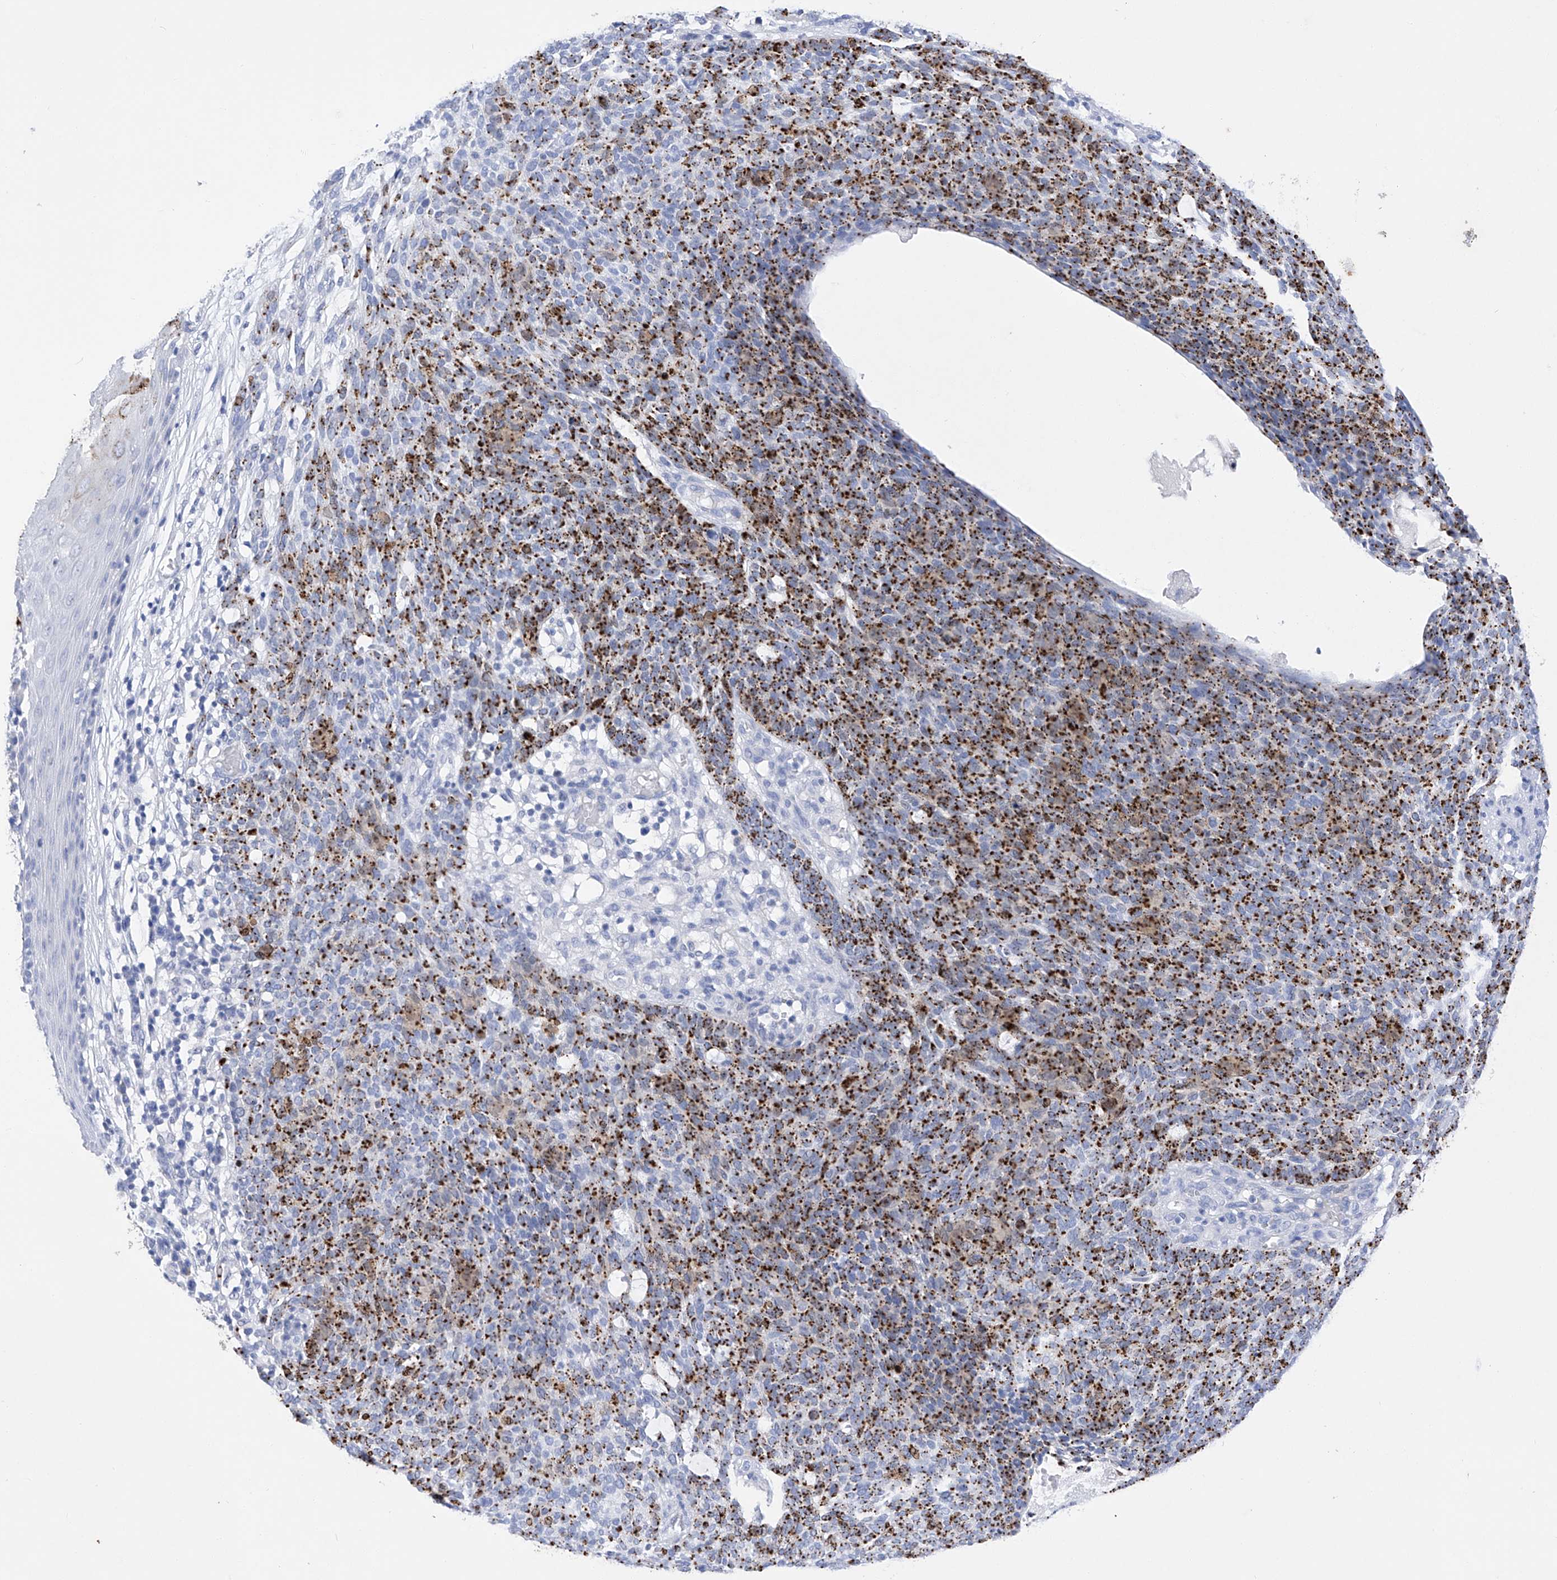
{"staining": {"intensity": "strong", "quantity": ">75%", "location": "cytoplasmic/membranous"}, "tissue": "skin cancer", "cell_type": "Tumor cells", "image_type": "cancer", "snomed": [{"axis": "morphology", "description": "Squamous cell carcinoma, NOS"}, {"axis": "topography", "description": "Skin"}], "caption": "Brown immunohistochemical staining in human skin cancer (squamous cell carcinoma) shows strong cytoplasmic/membranous expression in about >75% of tumor cells. (DAB (3,3'-diaminobenzidine) IHC, brown staining for protein, blue staining for nuclei).", "gene": "FLG", "patient": {"sex": "female", "age": 90}}